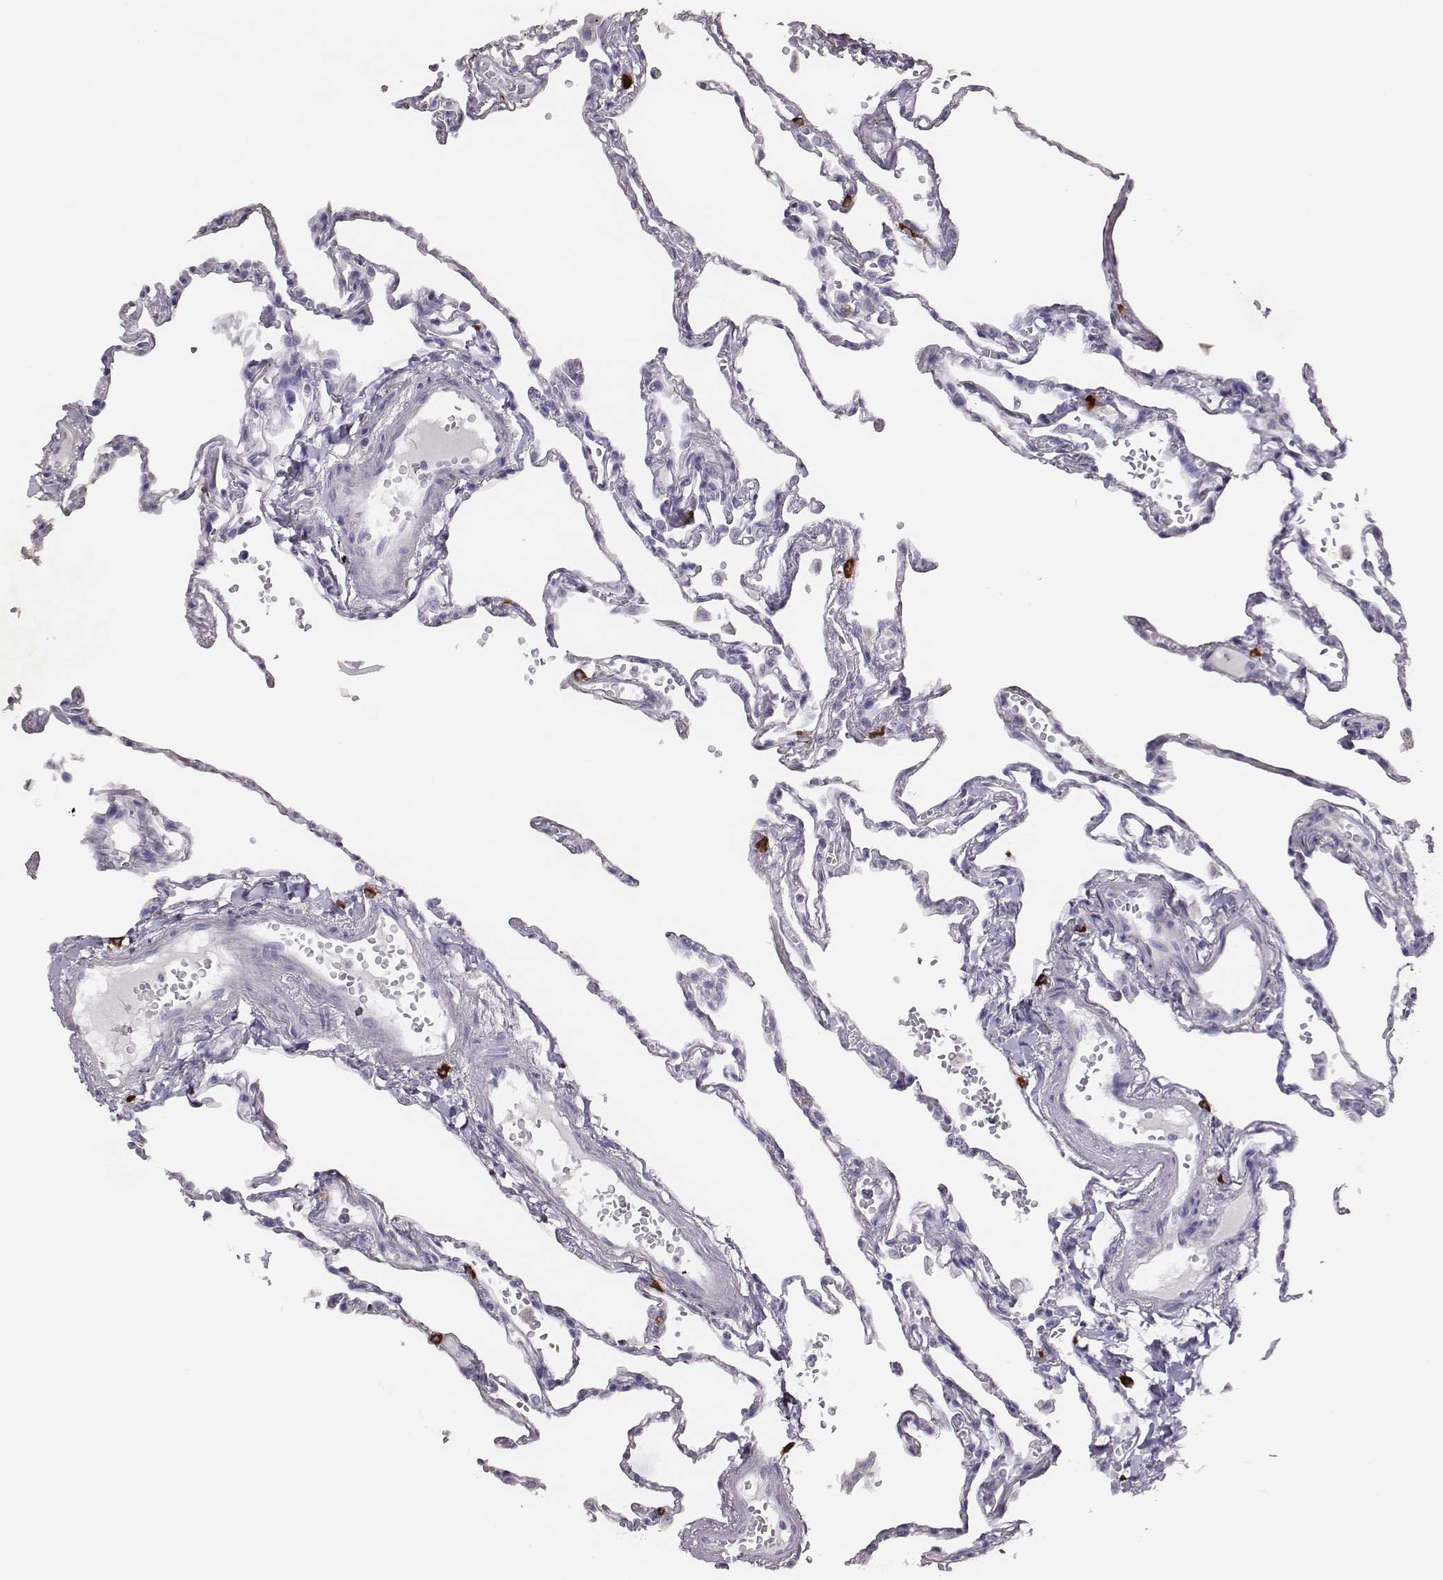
{"staining": {"intensity": "negative", "quantity": "none", "location": "none"}, "tissue": "lung", "cell_type": "Alveolar cells", "image_type": "normal", "snomed": [{"axis": "morphology", "description": "Normal tissue, NOS"}, {"axis": "topography", "description": "Lung"}], "caption": "This is an immunohistochemistry (IHC) micrograph of unremarkable human lung. There is no staining in alveolar cells.", "gene": "P2RY10", "patient": {"sex": "male", "age": 78}}